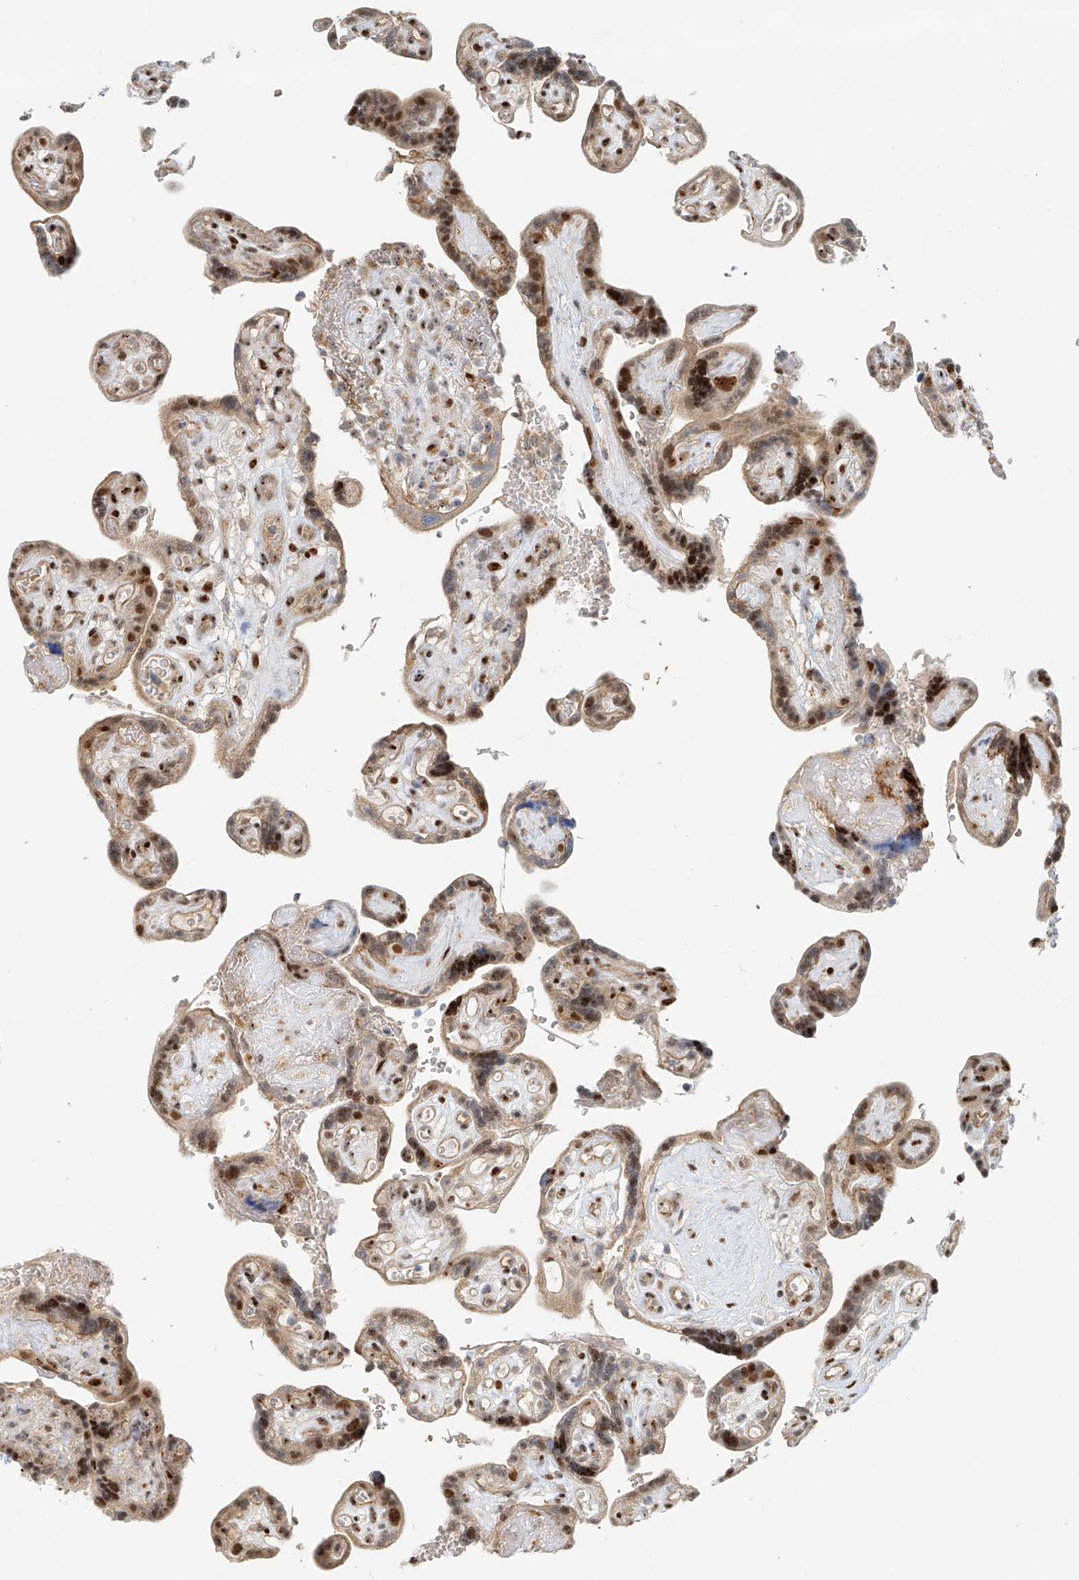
{"staining": {"intensity": "strong", "quantity": ">75%", "location": "nuclear"}, "tissue": "placenta", "cell_type": "Decidual cells", "image_type": "normal", "snomed": [{"axis": "morphology", "description": "Normal tissue, NOS"}, {"axis": "topography", "description": "Placenta"}], "caption": "Immunohistochemistry photomicrograph of unremarkable human placenta stained for a protein (brown), which reveals high levels of strong nuclear positivity in approximately >75% of decidual cells.", "gene": "ZNF514", "patient": {"sex": "female", "age": 30}}